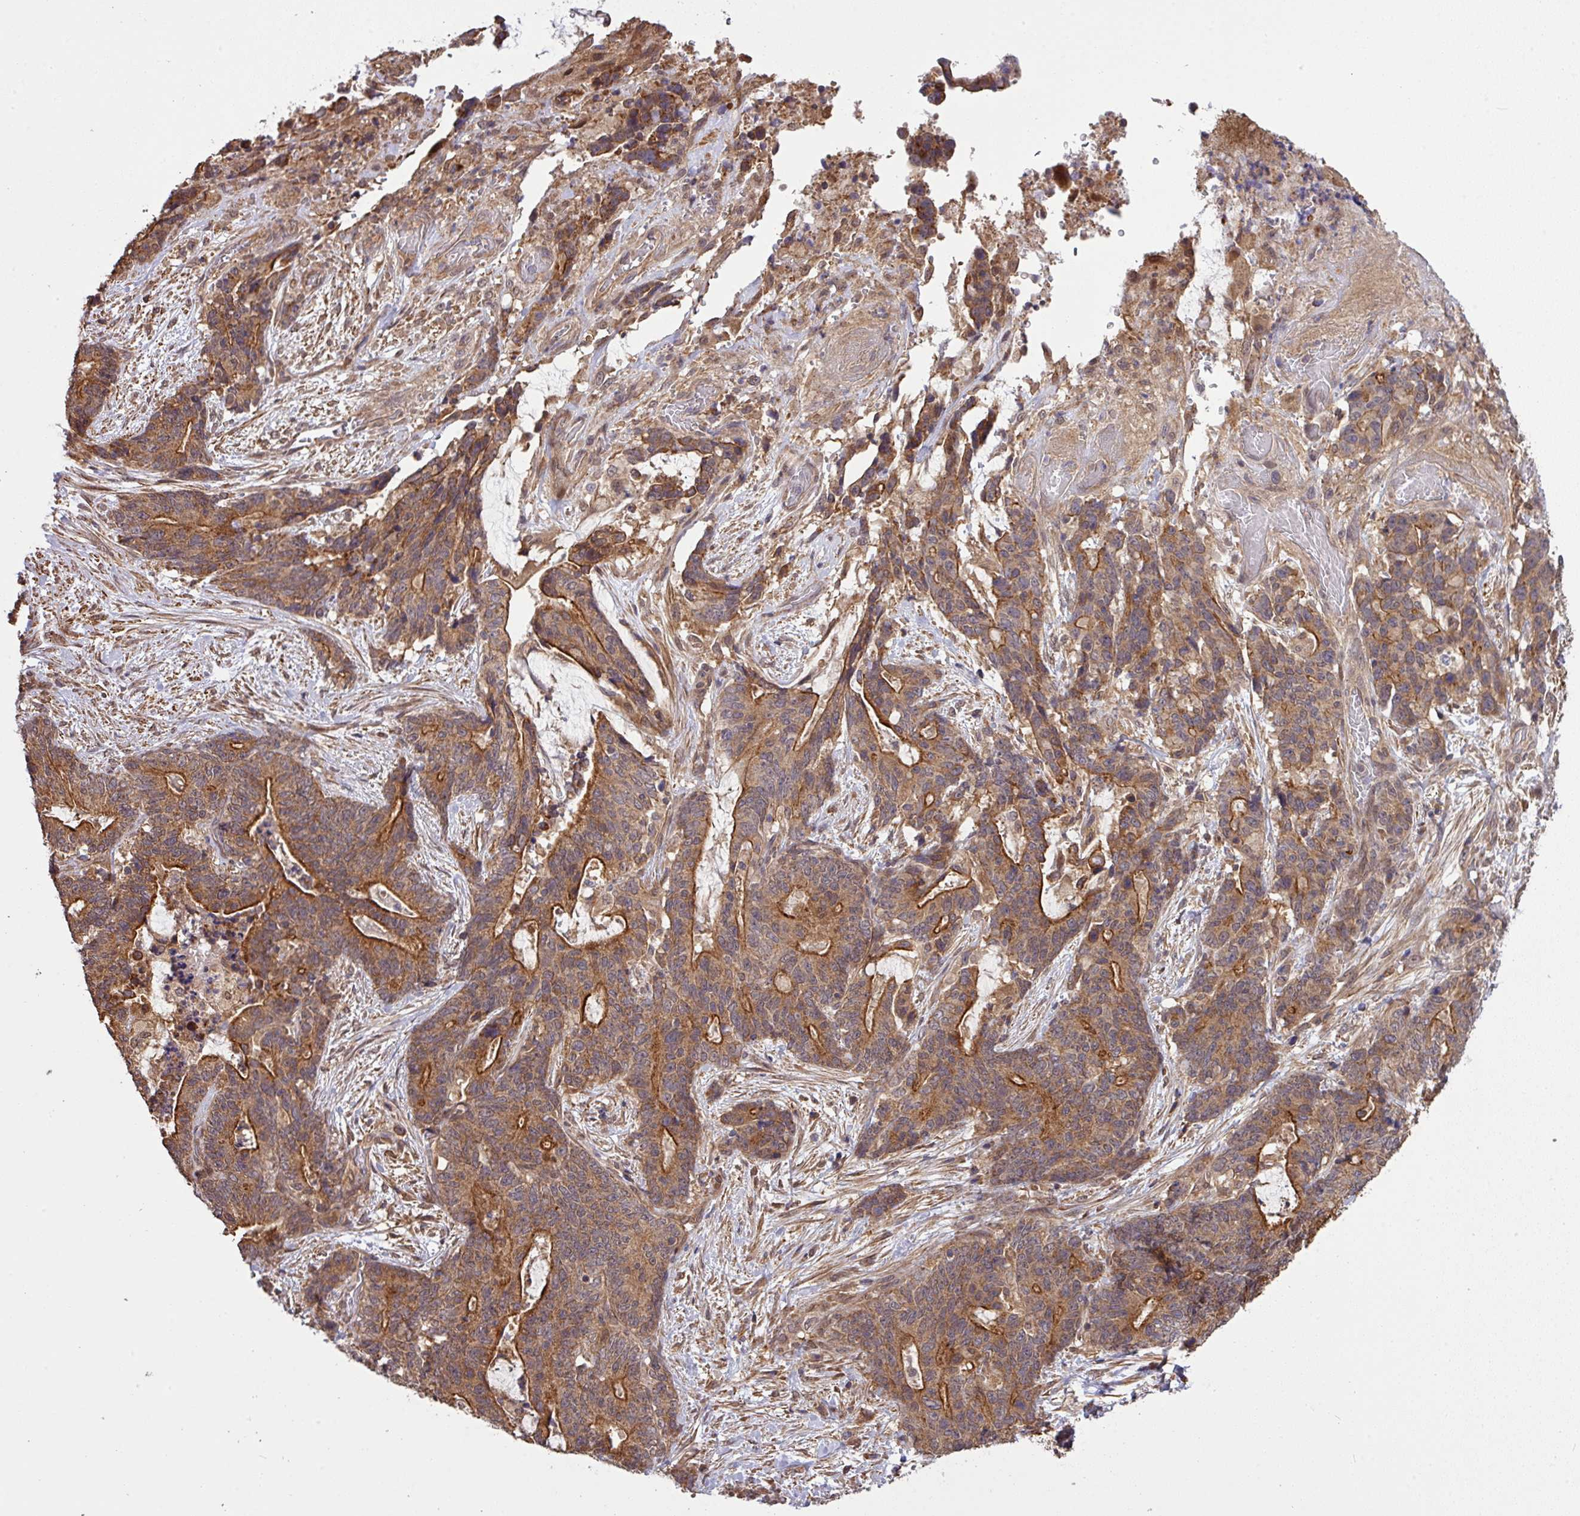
{"staining": {"intensity": "moderate", "quantity": ">75%", "location": "cytoplasmic/membranous"}, "tissue": "stomach cancer", "cell_type": "Tumor cells", "image_type": "cancer", "snomed": [{"axis": "morphology", "description": "Normal tissue, NOS"}, {"axis": "morphology", "description": "Adenocarcinoma, NOS"}, {"axis": "topography", "description": "Stomach"}], "caption": "This is a micrograph of immunohistochemistry staining of stomach adenocarcinoma, which shows moderate staining in the cytoplasmic/membranous of tumor cells.", "gene": "ARPIN", "patient": {"sex": "female", "age": 64}}